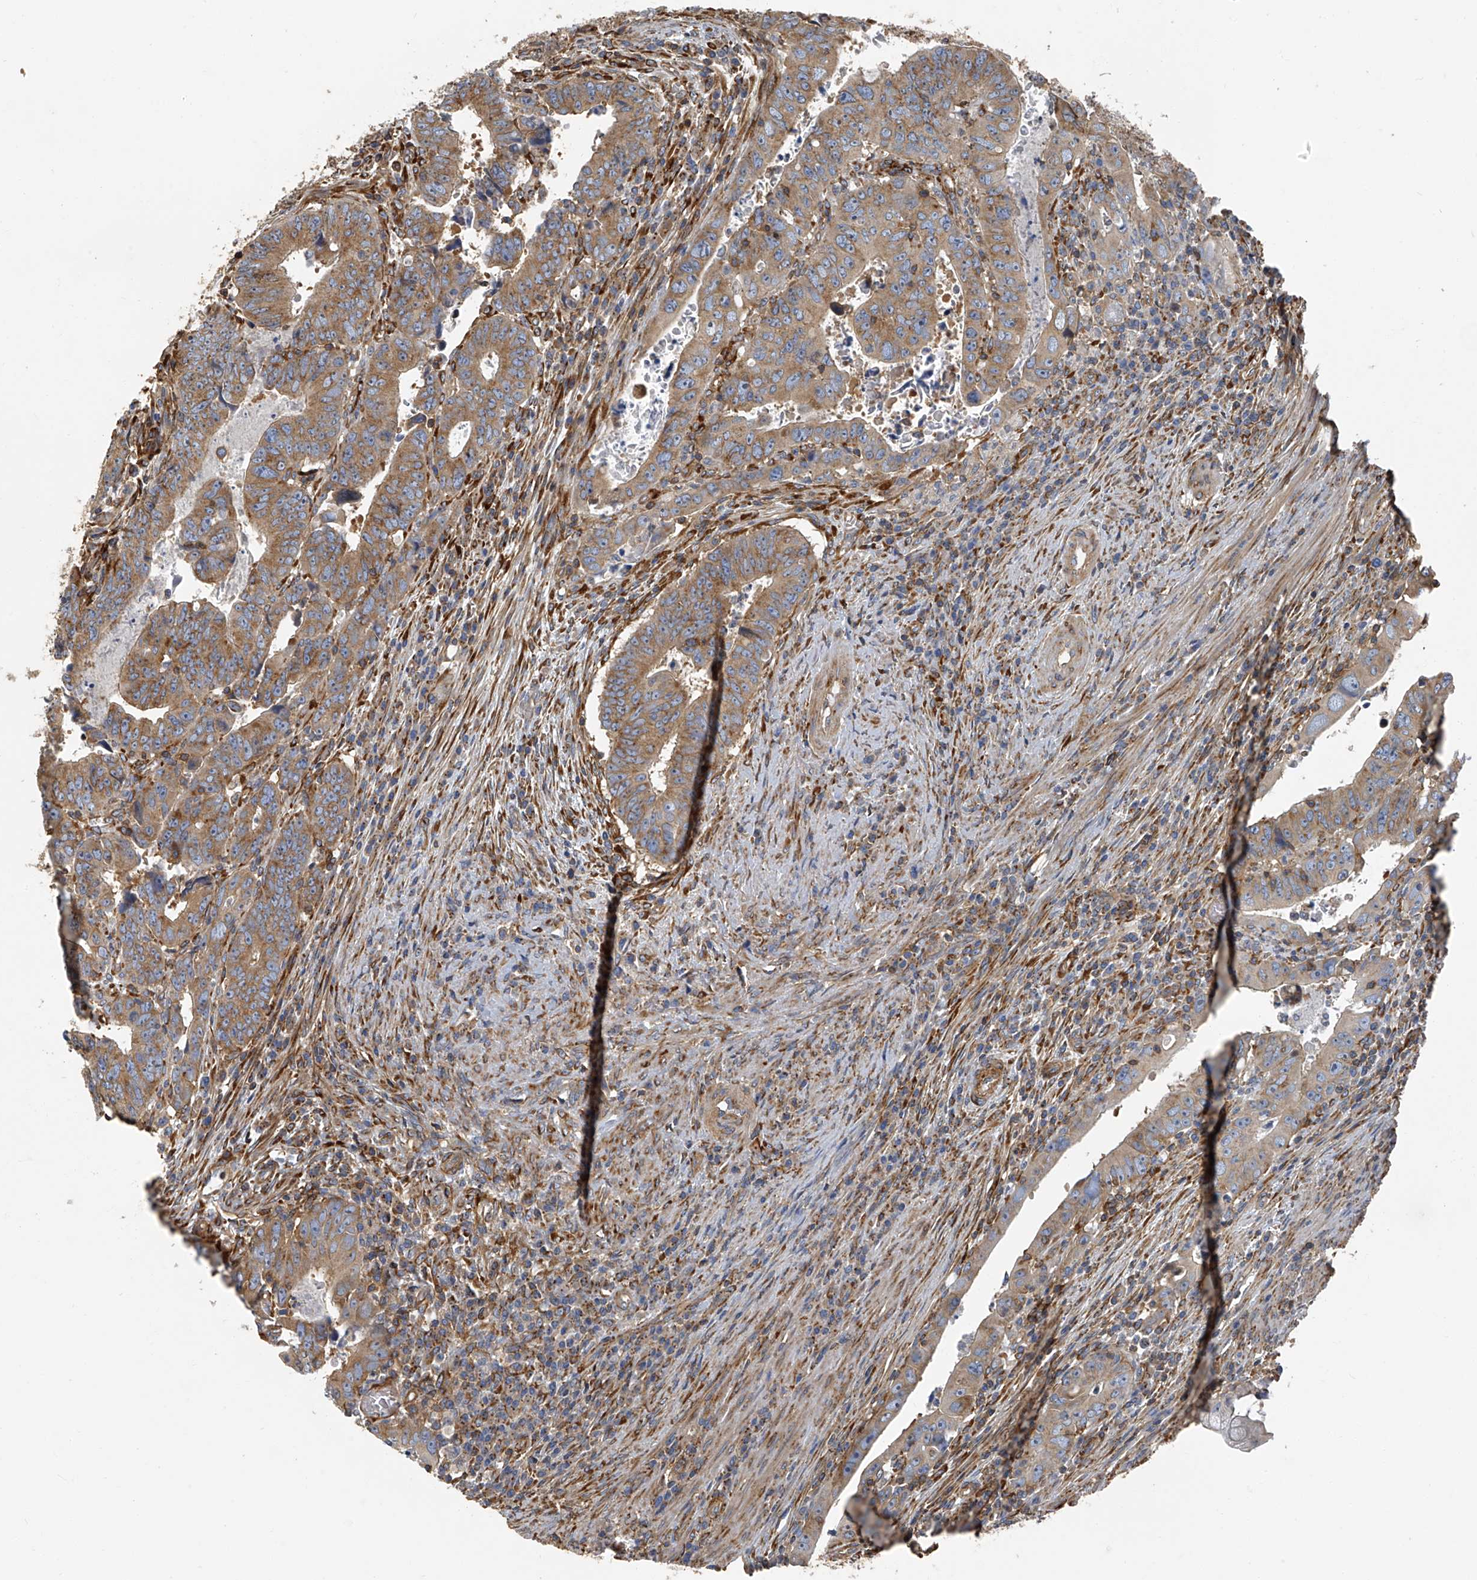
{"staining": {"intensity": "moderate", "quantity": ">75%", "location": "cytoplasmic/membranous"}, "tissue": "colorectal cancer", "cell_type": "Tumor cells", "image_type": "cancer", "snomed": [{"axis": "morphology", "description": "Normal tissue, NOS"}, {"axis": "morphology", "description": "Adenocarcinoma, NOS"}, {"axis": "topography", "description": "Rectum"}], "caption": "About >75% of tumor cells in human colorectal cancer (adenocarcinoma) reveal moderate cytoplasmic/membranous protein positivity as visualized by brown immunohistochemical staining.", "gene": "SEPTIN7", "patient": {"sex": "female", "age": 65}}